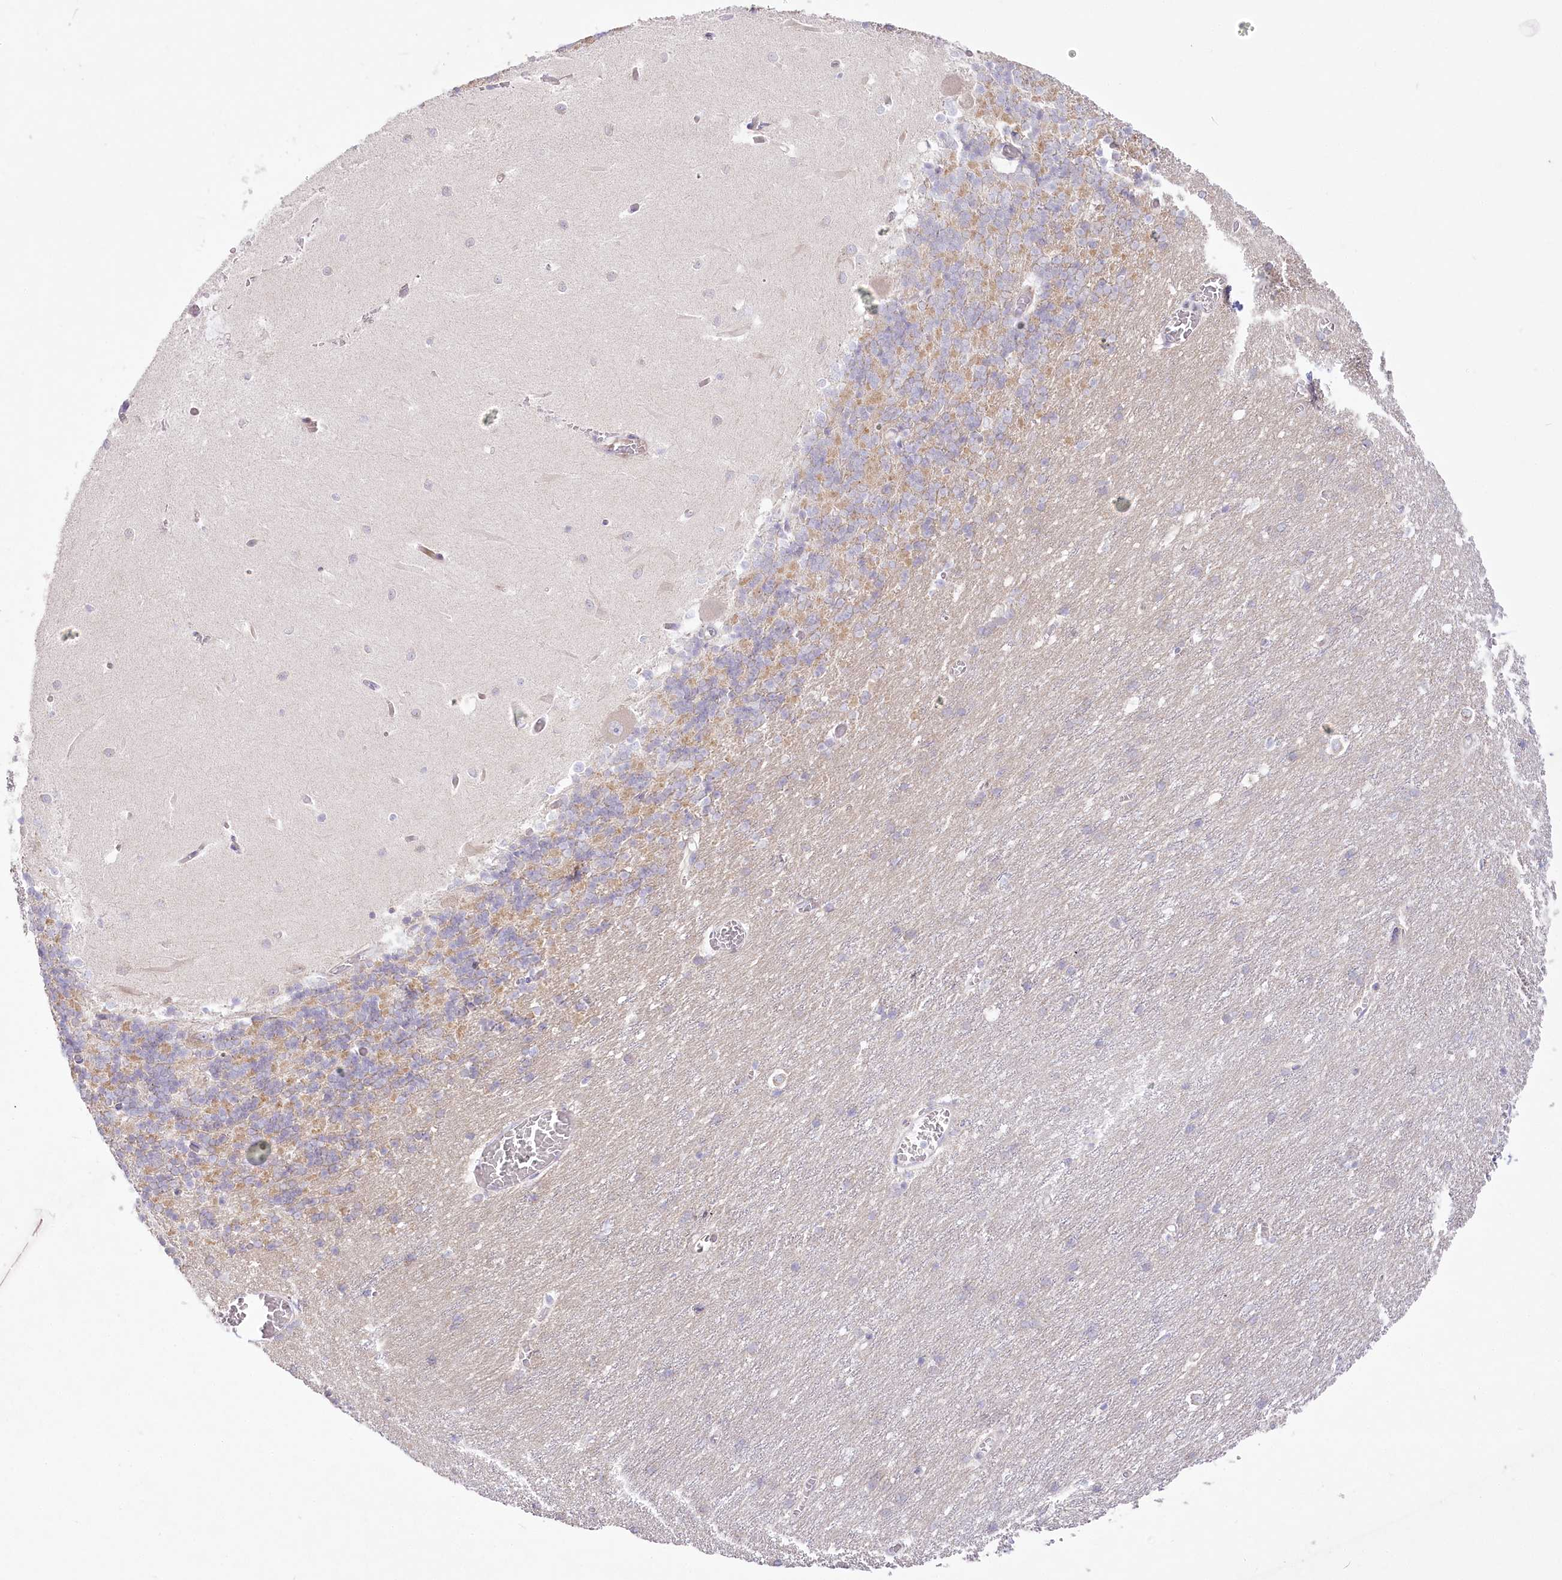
{"staining": {"intensity": "moderate", "quantity": "25%-75%", "location": "cytoplasmic/membranous"}, "tissue": "cerebellum", "cell_type": "Cells in granular layer", "image_type": "normal", "snomed": [{"axis": "morphology", "description": "Normal tissue, NOS"}, {"axis": "topography", "description": "Cerebellum"}], "caption": "Cerebellum stained with DAB immunohistochemistry (IHC) displays medium levels of moderate cytoplasmic/membranous expression in approximately 25%-75% of cells in granular layer.", "gene": "ZNF843", "patient": {"sex": "male", "age": 37}}